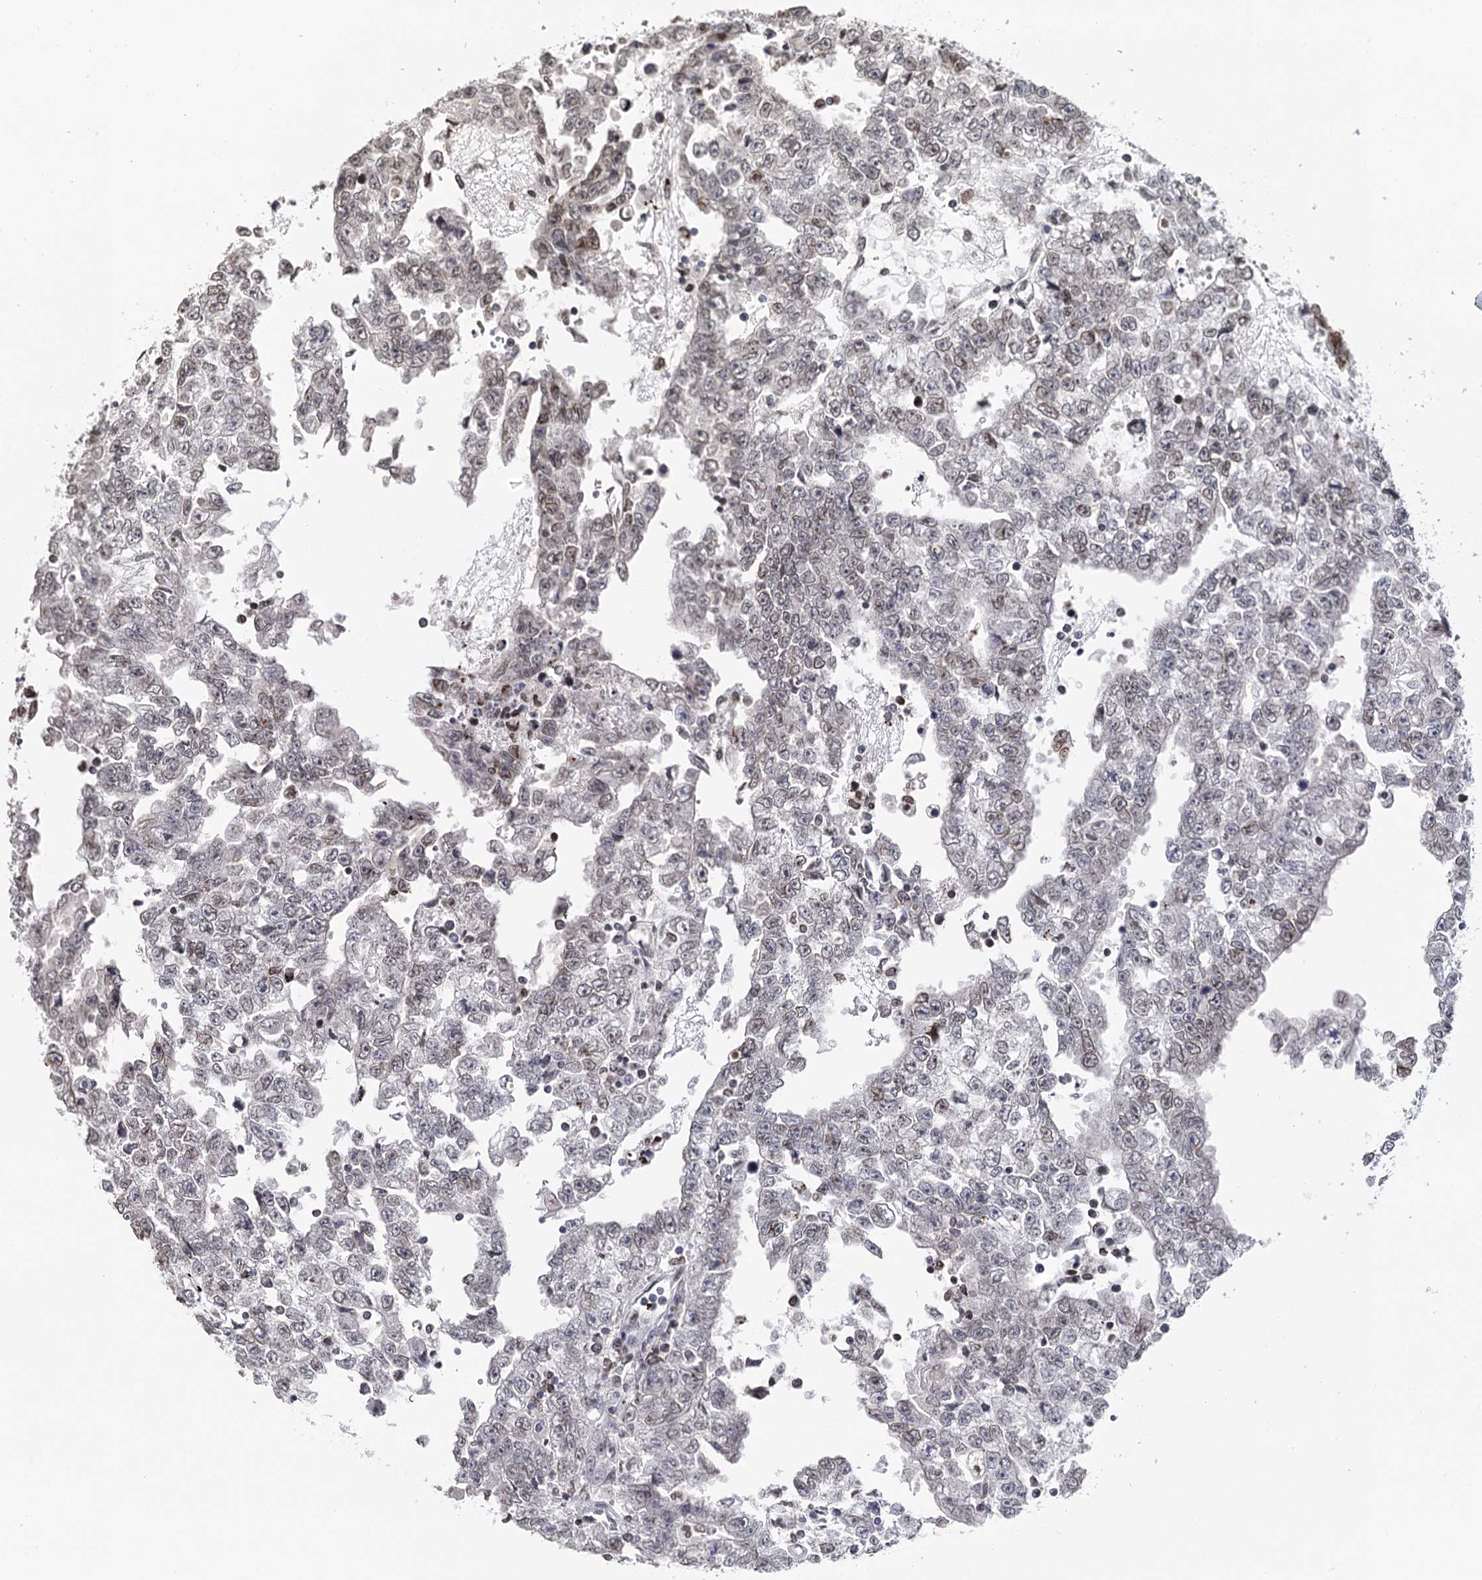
{"staining": {"intensity": "moderate", "quantity": "25%-75%", "location": "nuclear"}, "tissue": "testis cancer", "cell_type": "Tumor cells", "image_type": "cancer", "snomed": [{"axis": "morphology", "description": "Carcinoma, Embryonal, NOS"}, {"axis": "topography", "description": "Testis"}], "caption": "Testis embryonal carcinoma tissue reveals moderate nuclear staining in approximately 25%-75% of tumor cells (DAB (3,3'-diaminobenzidine) IHC with brightfield microscopy, high magnification).", "gene": "CCDC77", "patient": {"sex": "male", "age": 25}}